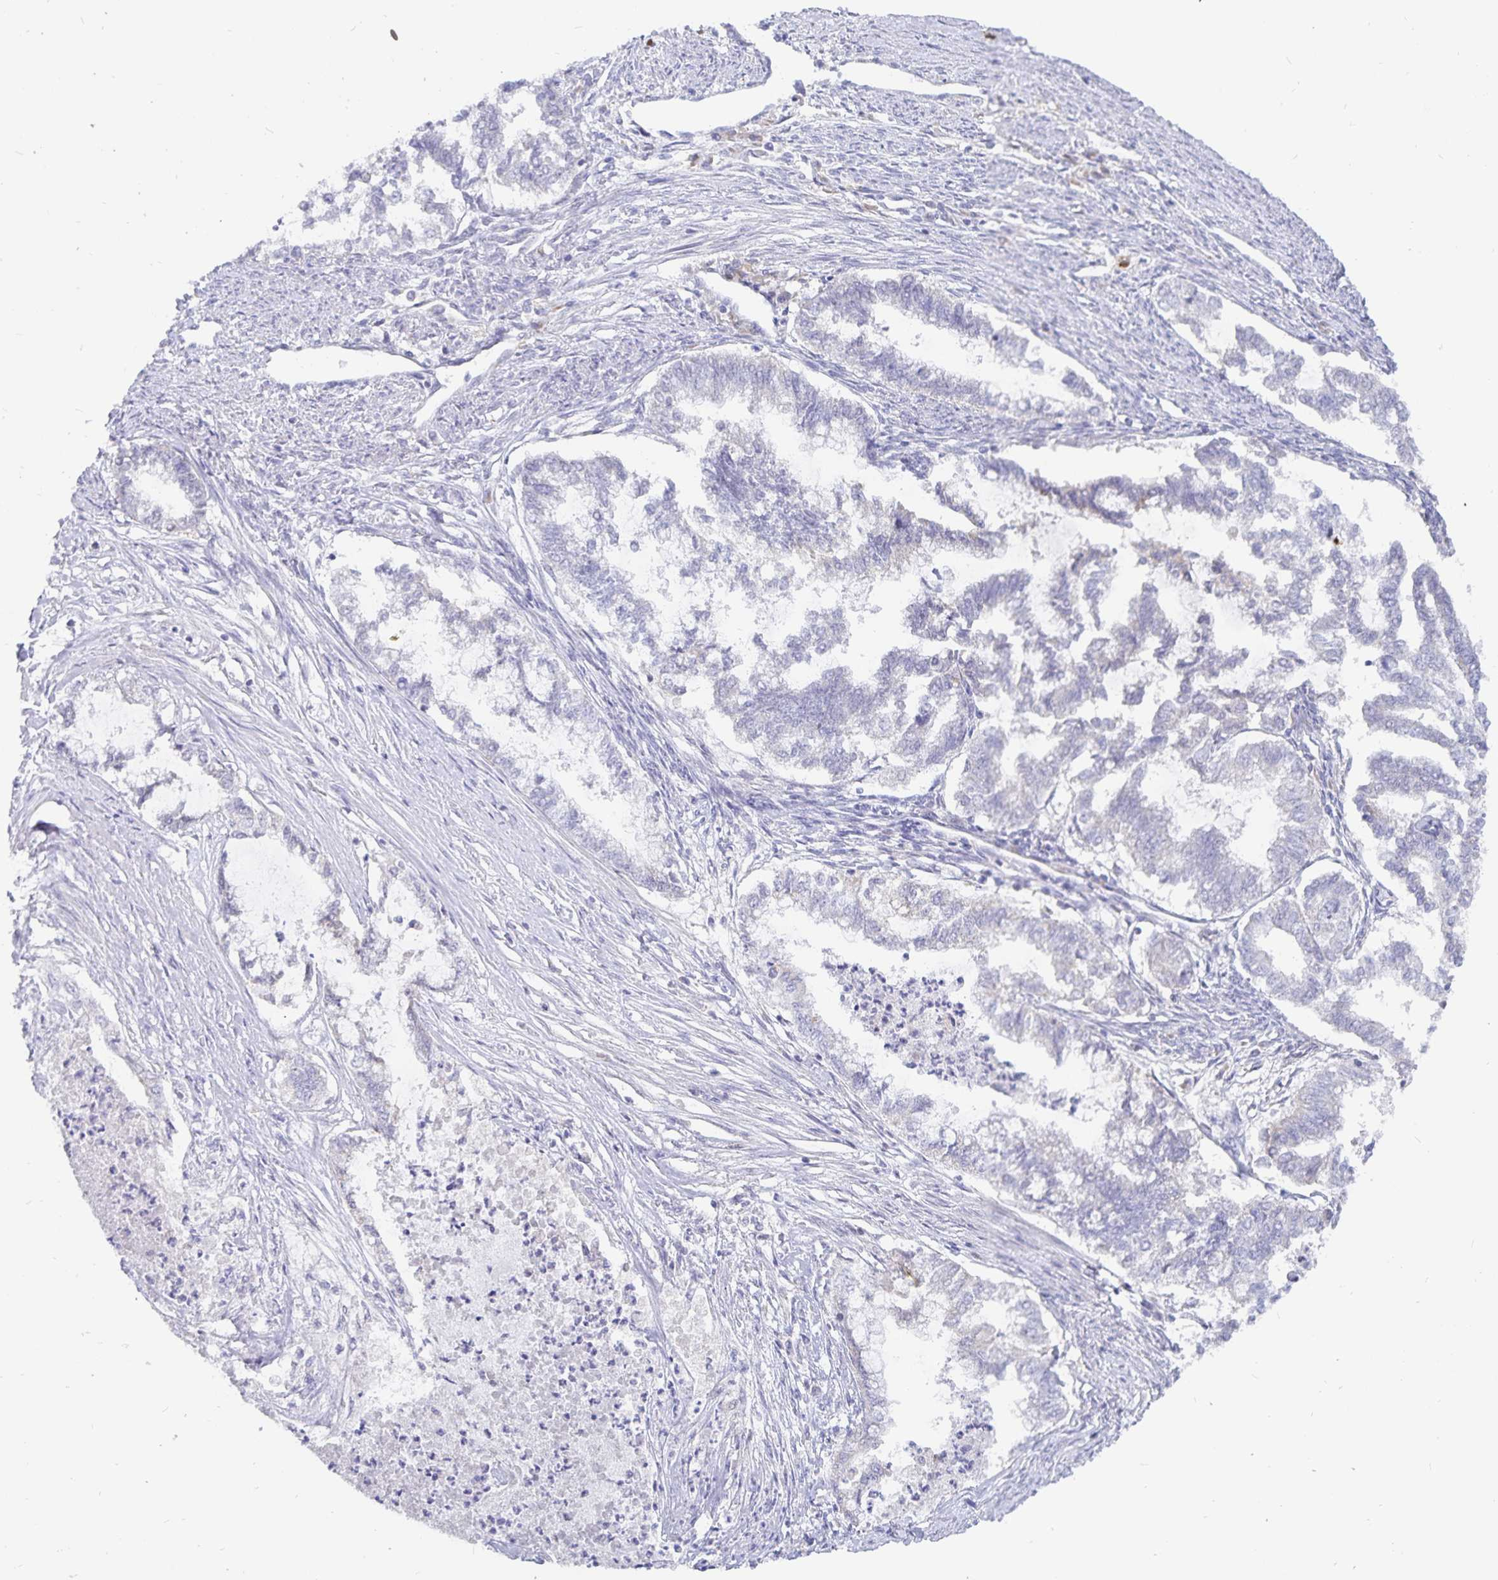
{"staining": {"intensity": "negative", "quantity": "none", "location": "none"}, "tissue": "endometrial cancer", "cell_type": "Tumor cells", "image_type": "cancer", "snomed": [{"axis": "morphology", "description": "Adenocarcinoma, NOS"}, {"axis": "topography", "description": "Endometrium"}], "caption": "An immunohistochemistry histopathology image of adenocarcinoma (endometrial) is shown. There is no staining in tumor cells of adenocarcinoma (endometrial). (IHC, brightfield microscopy, high magnification).", "gene": "PKHD1", "patient": {"sex": "female", "age": 79}}